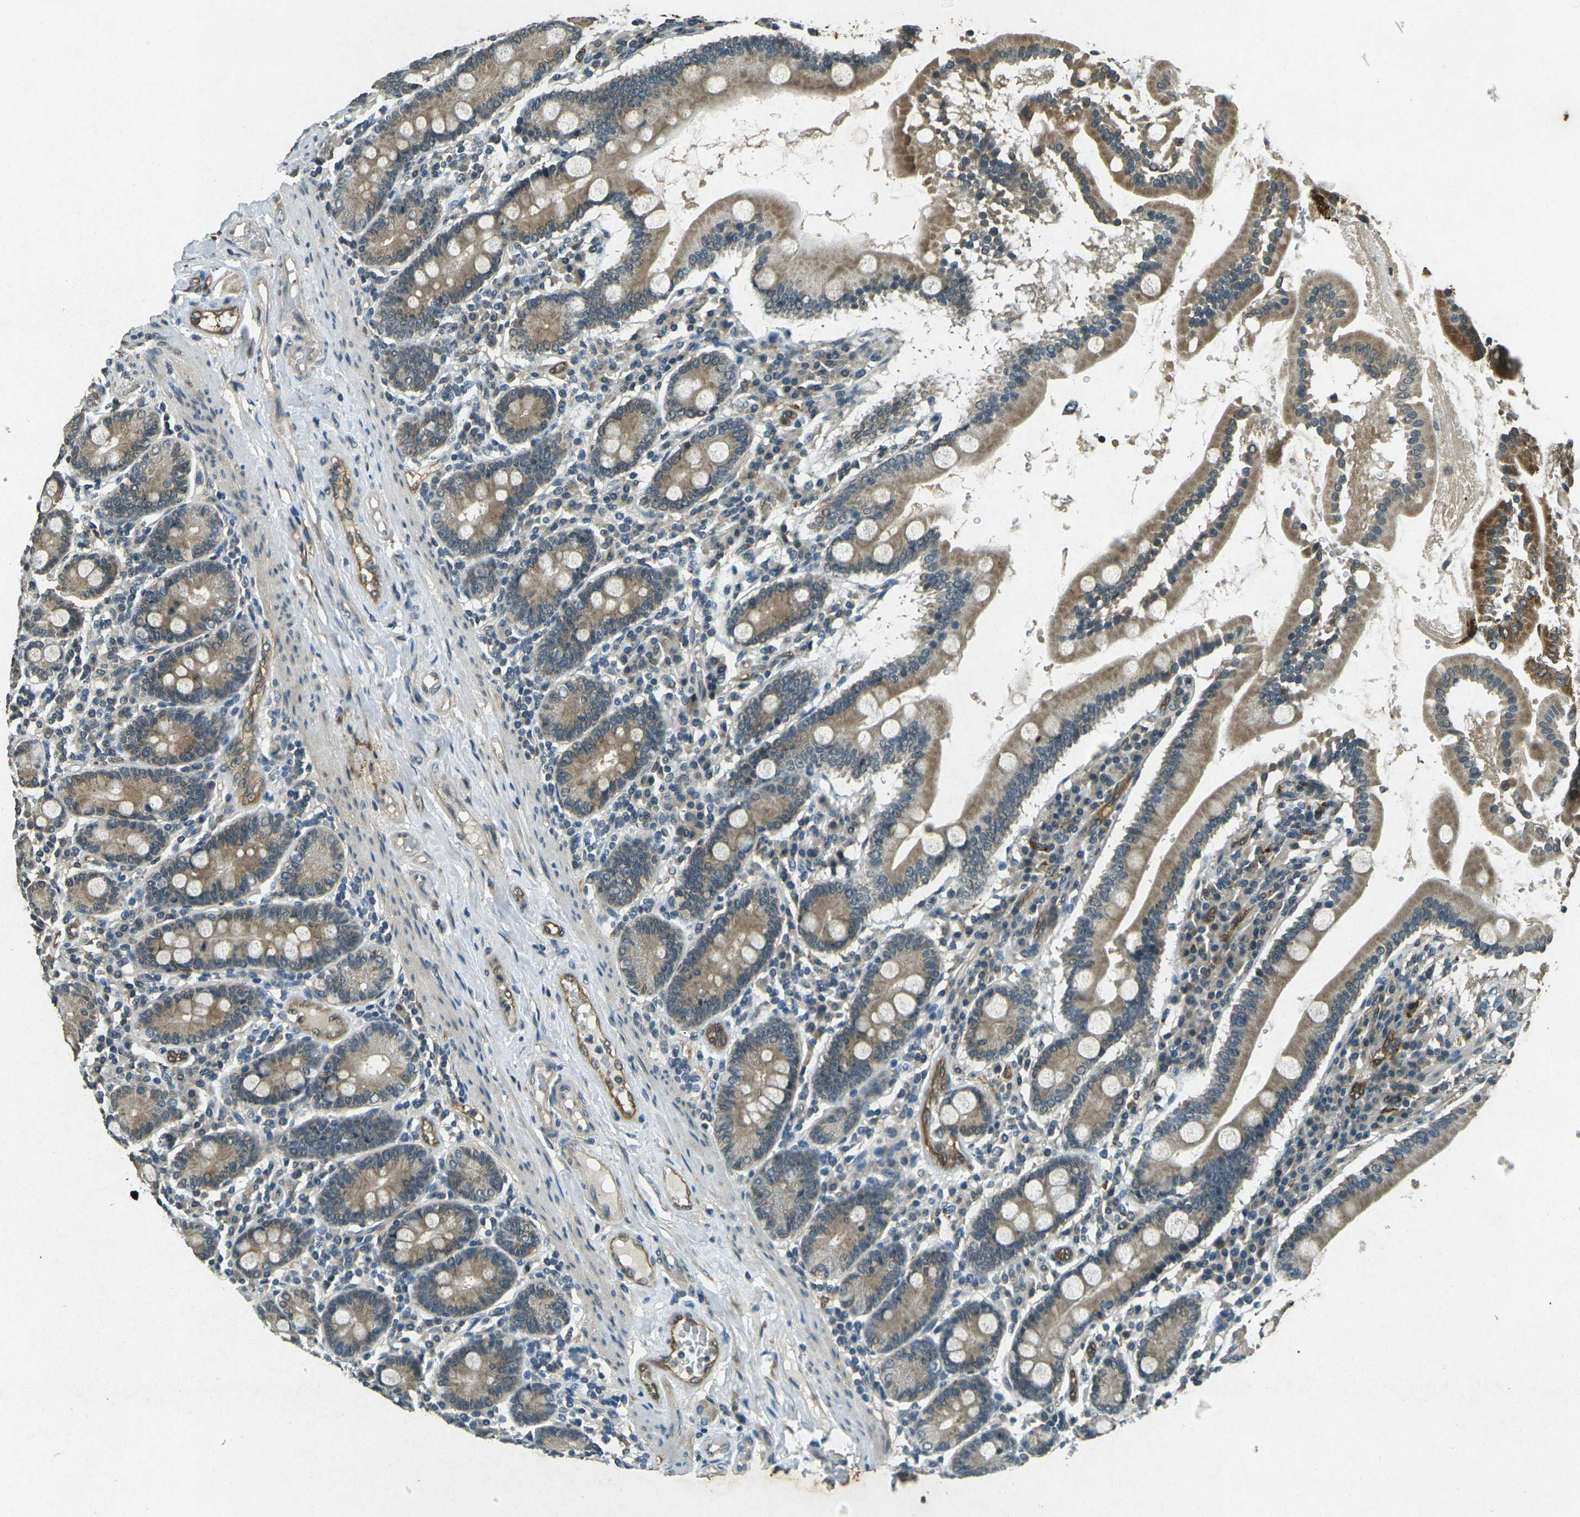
{"staining": {"intensity": "moderate", "quantity": ">75%", "location": "cytoplasmic/membranous"}, "tissue": "duodenum", "cell_type": "Glandular cells", "image_type": "normal", "snomed": [{"axis": "morphology", "description": "Normal tissue, NOS"}, {"axis": "topography", "description": "Duodenum"}], "caption": "The image demonstrates immunohistochemical staining of benign duodenum. There is moderate cytoplasmic/membranous expression is identified in approximately >75% of glandular cells. (Stains: DAB in brown, nuclei in blue, Microscopy: brightfield microscopy at high magnification).", "gene": "PDE2A", "patient": {"sex": "male", "age": 50}}